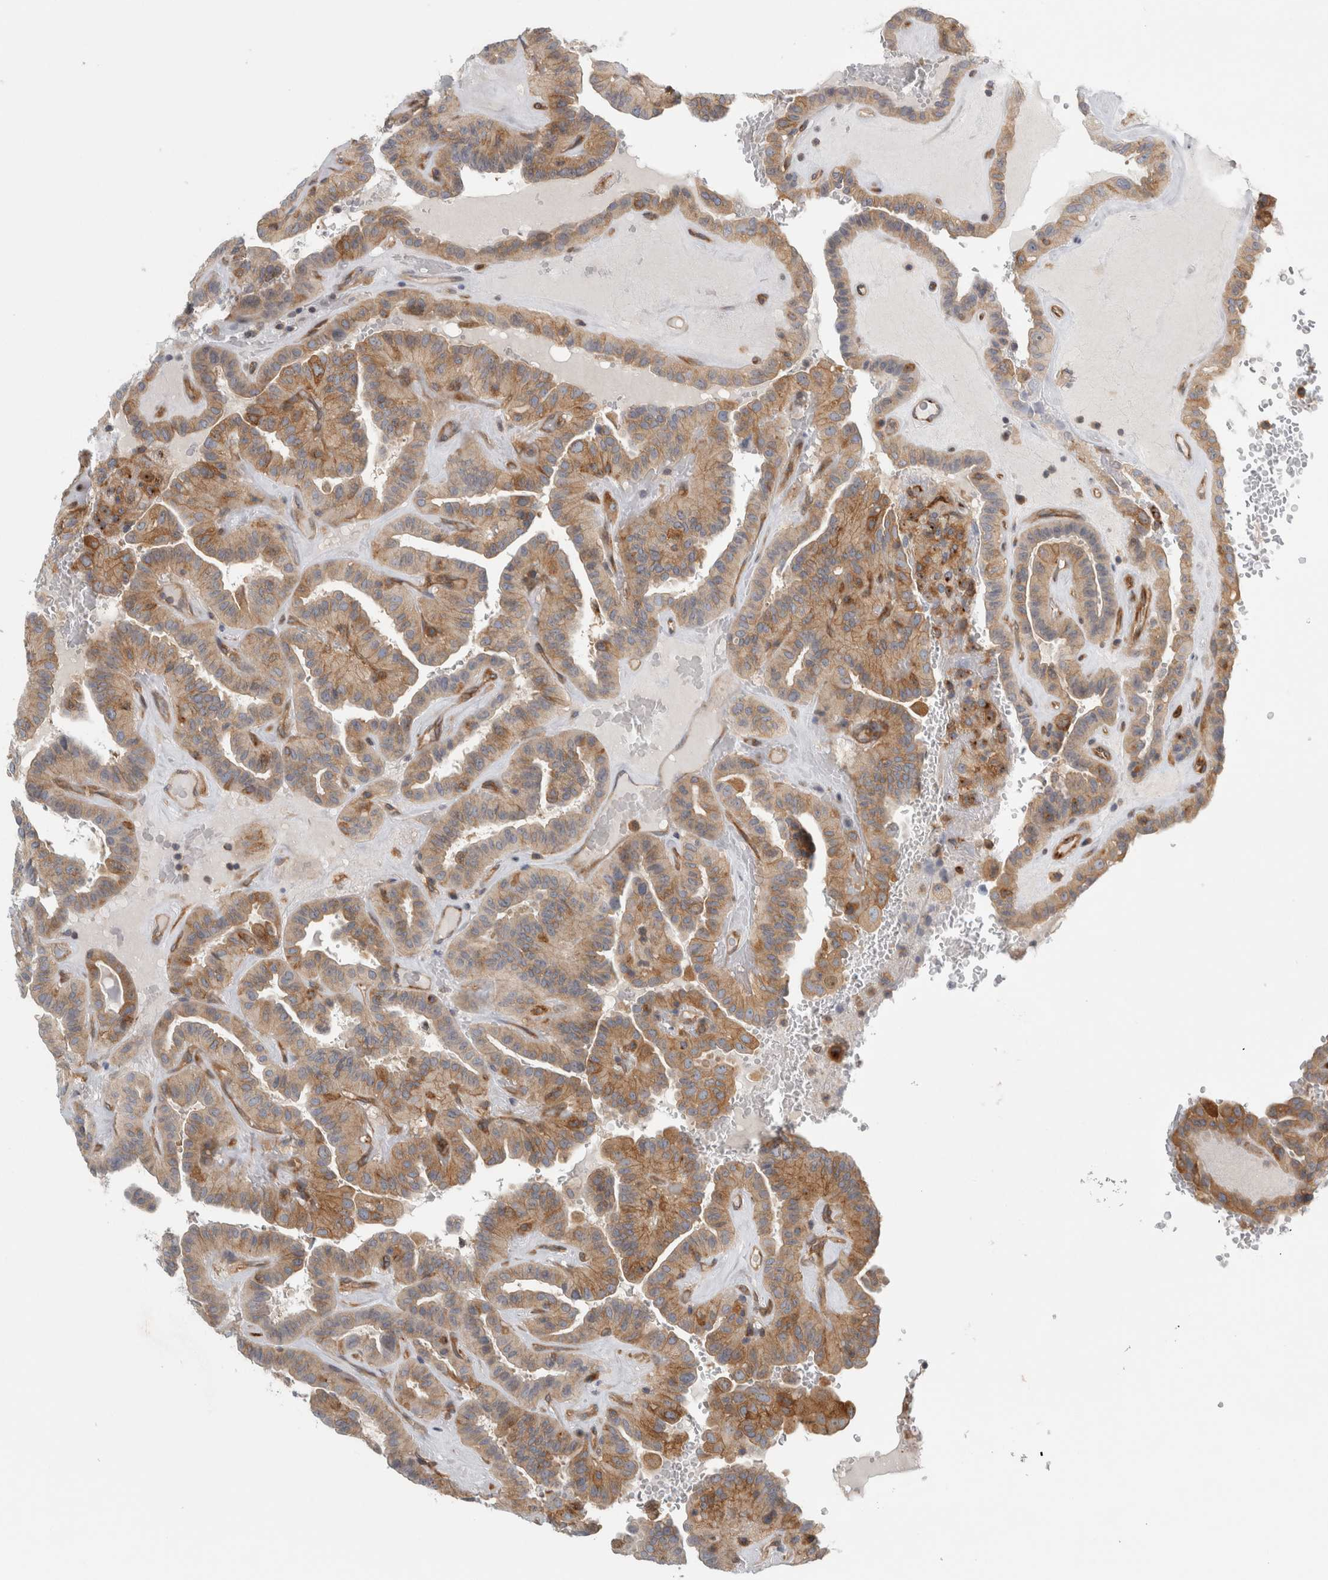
{"staining": {"intensity": "moderate", "quantity": ">75%", "location": "cytoplasmic/membranous"}, "tissue": "thyroid cancer", "cell_type": "Tumor cells", "image_type": "cancer", "snomed": [{"axis": "morphology", "description": "Papillary adenocarcinoma, NOS"}, {"axis": "topography", "description": "Thyroid gland"}], "caption": "Papillary adenocarcinoma (thyroid) stained with a protein marker shows moderate staining in tumor cells.", "gene": "PEX6", "patient": {"sex": "male", "age": 77}}